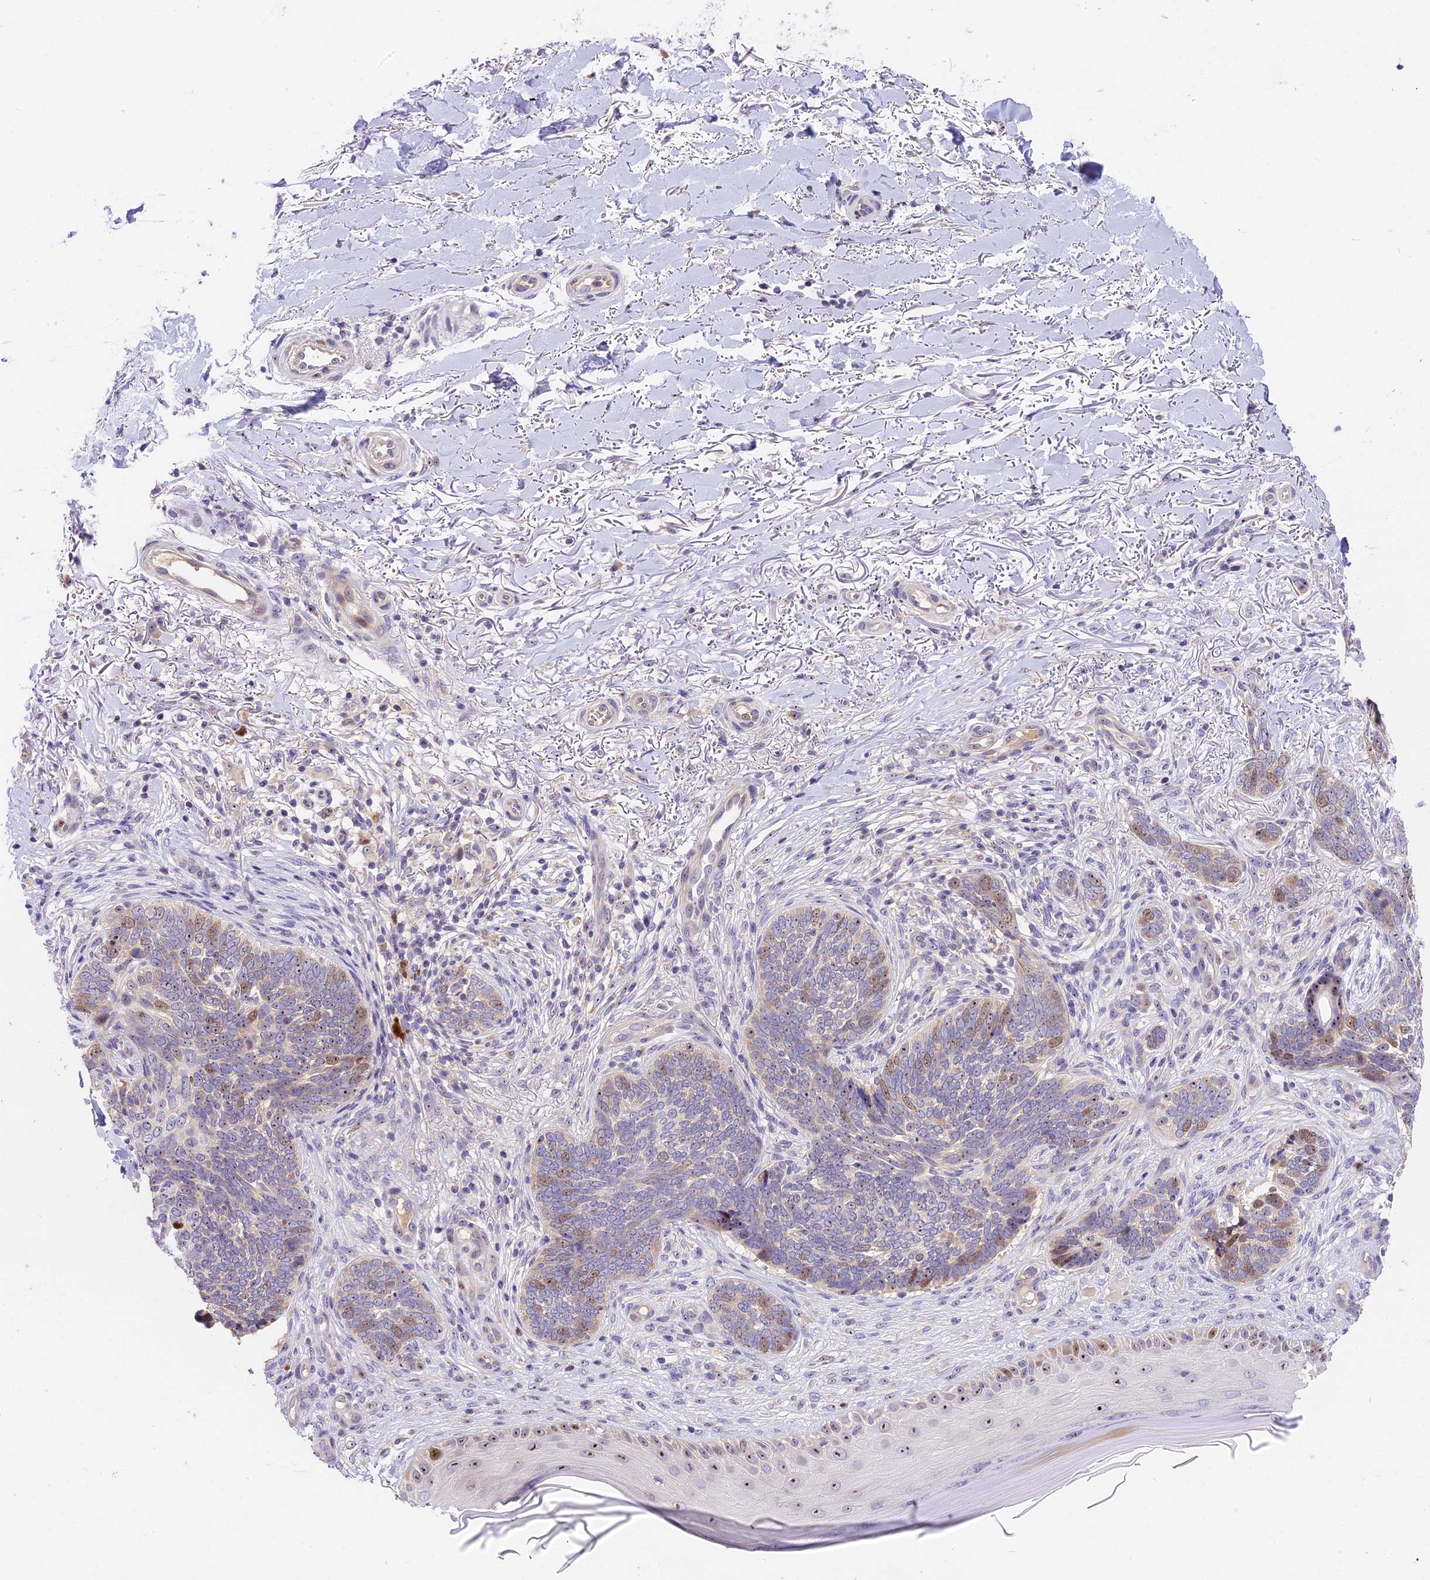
{"staining": {"intensity": "moderate", "quantity": "<25%", "location": "nuclear"}, "tissue": "skin cancer", "cell_type": "Tumor cells", "image_type": "cancer", "snomed": [{"axis": "morphology", "description": "Normal tissue, NOS"}, {"axis": "morphology", "description": "Basal cell carcinoma"}, {"axis": "topography", "description": "Skin"}], "caption": "Immunohistochemistry staining of basal cell carcinoma (skin), which shows low levels of moderate nuclear positivity in about <25% of tumor cells indicating moderate nuclear protein expression. The staining was performed using DAB (brown) for protein detection and nuclei were counterstained in hematoxylin (blue).", "gene": "RAD51", "patient": {"sex": "female", "age": 67}}